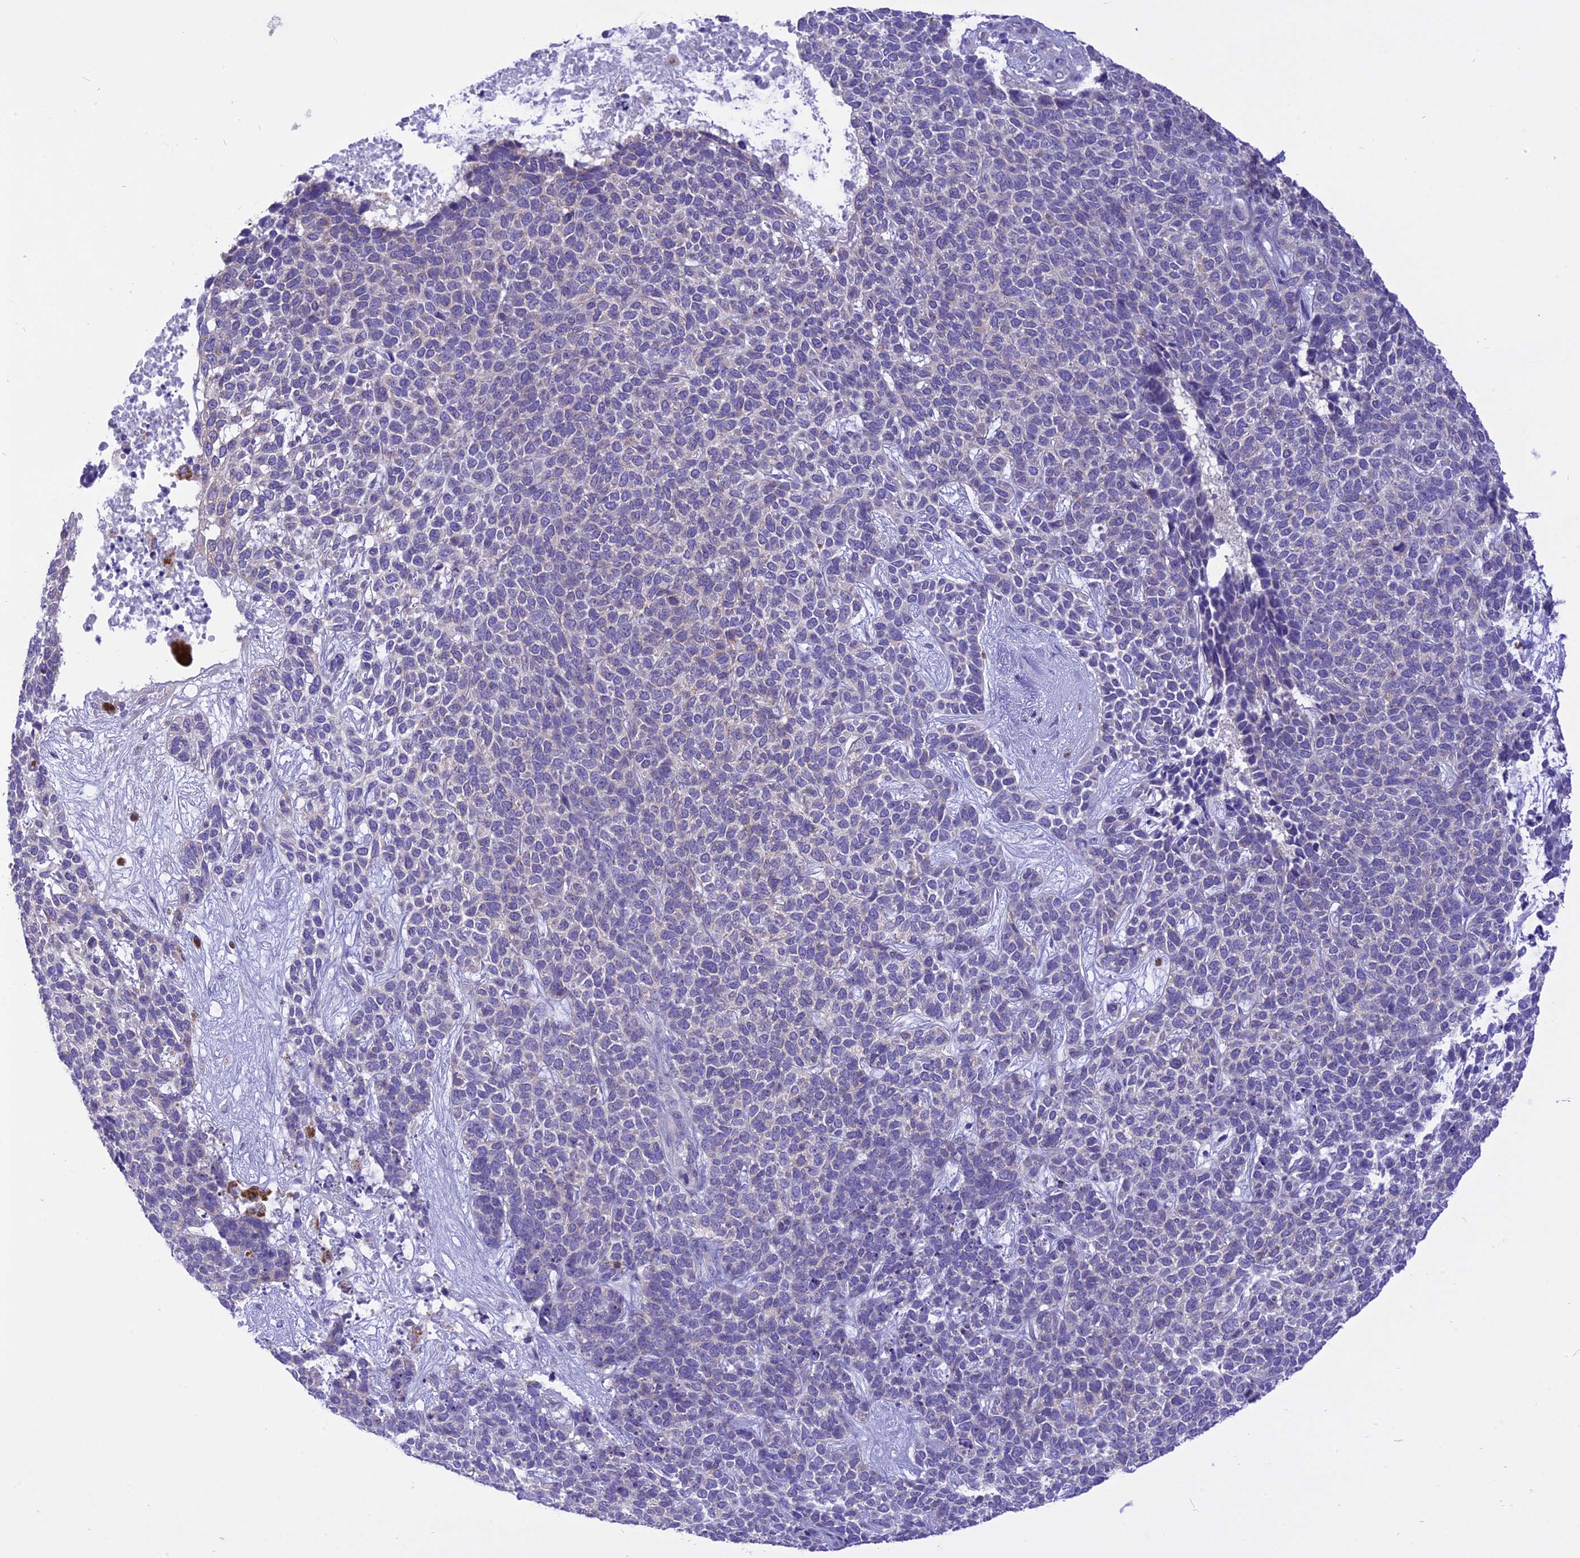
{"staining": {"intensity": "negative", "quantity": "none", "location": "none"}, "tissue": "skin cancer", "cell_type": "Tumor cells", "image_type": "cancer", "snomed": [{"axis": "morphology", "description": "Basal cell carcinoma"}, {"axis": "topography", "description": "Skin"}], "caption": "IHC of skin basal cell carcinoma shows no staining in tumor cells.", "gene": "DCAF16", "patient": {"sex": "female", "age": 84}}